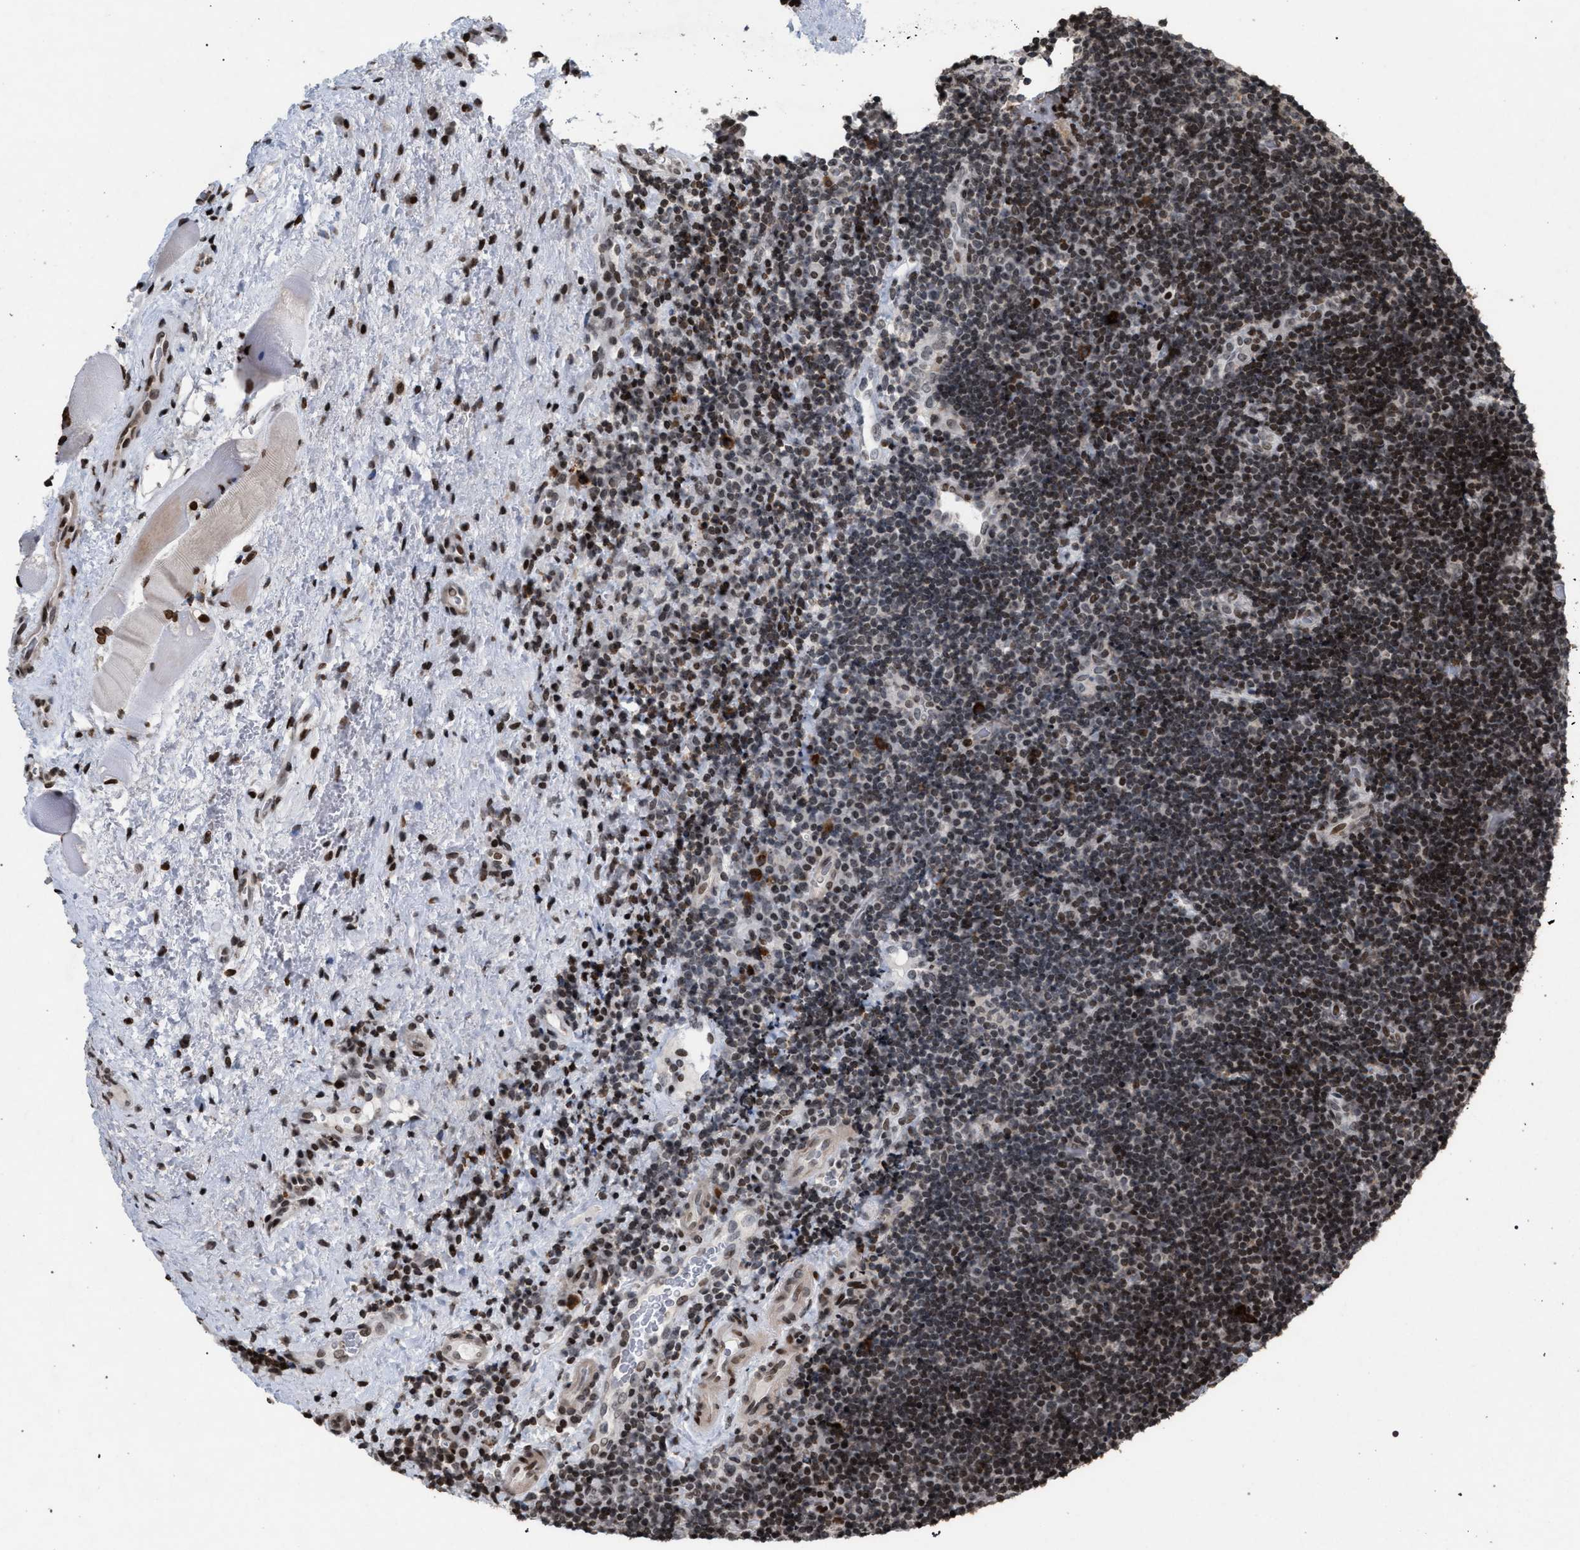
{"staining": {"intensity": "moderate", "quantity": "25%-75%", "location": "nuclear"}, "tissue": "lymphoma", "cell_type": "Tumor cells", "image_type": "cancer", "snomed": [{"axis": "morphology", "description": "Malignant lymphoma, non-Hodgkin's type, High grade"}, {"axis": "topography", "description": "Tonsil"}], "caption": "Moderate nuclear staining for a protein is present in about 25%-75% of tumor cells of lymphoma using immunohistochemistry (IHC).", "gene": "FOXD3", "patient": {"sex": "female", "age": 36}}